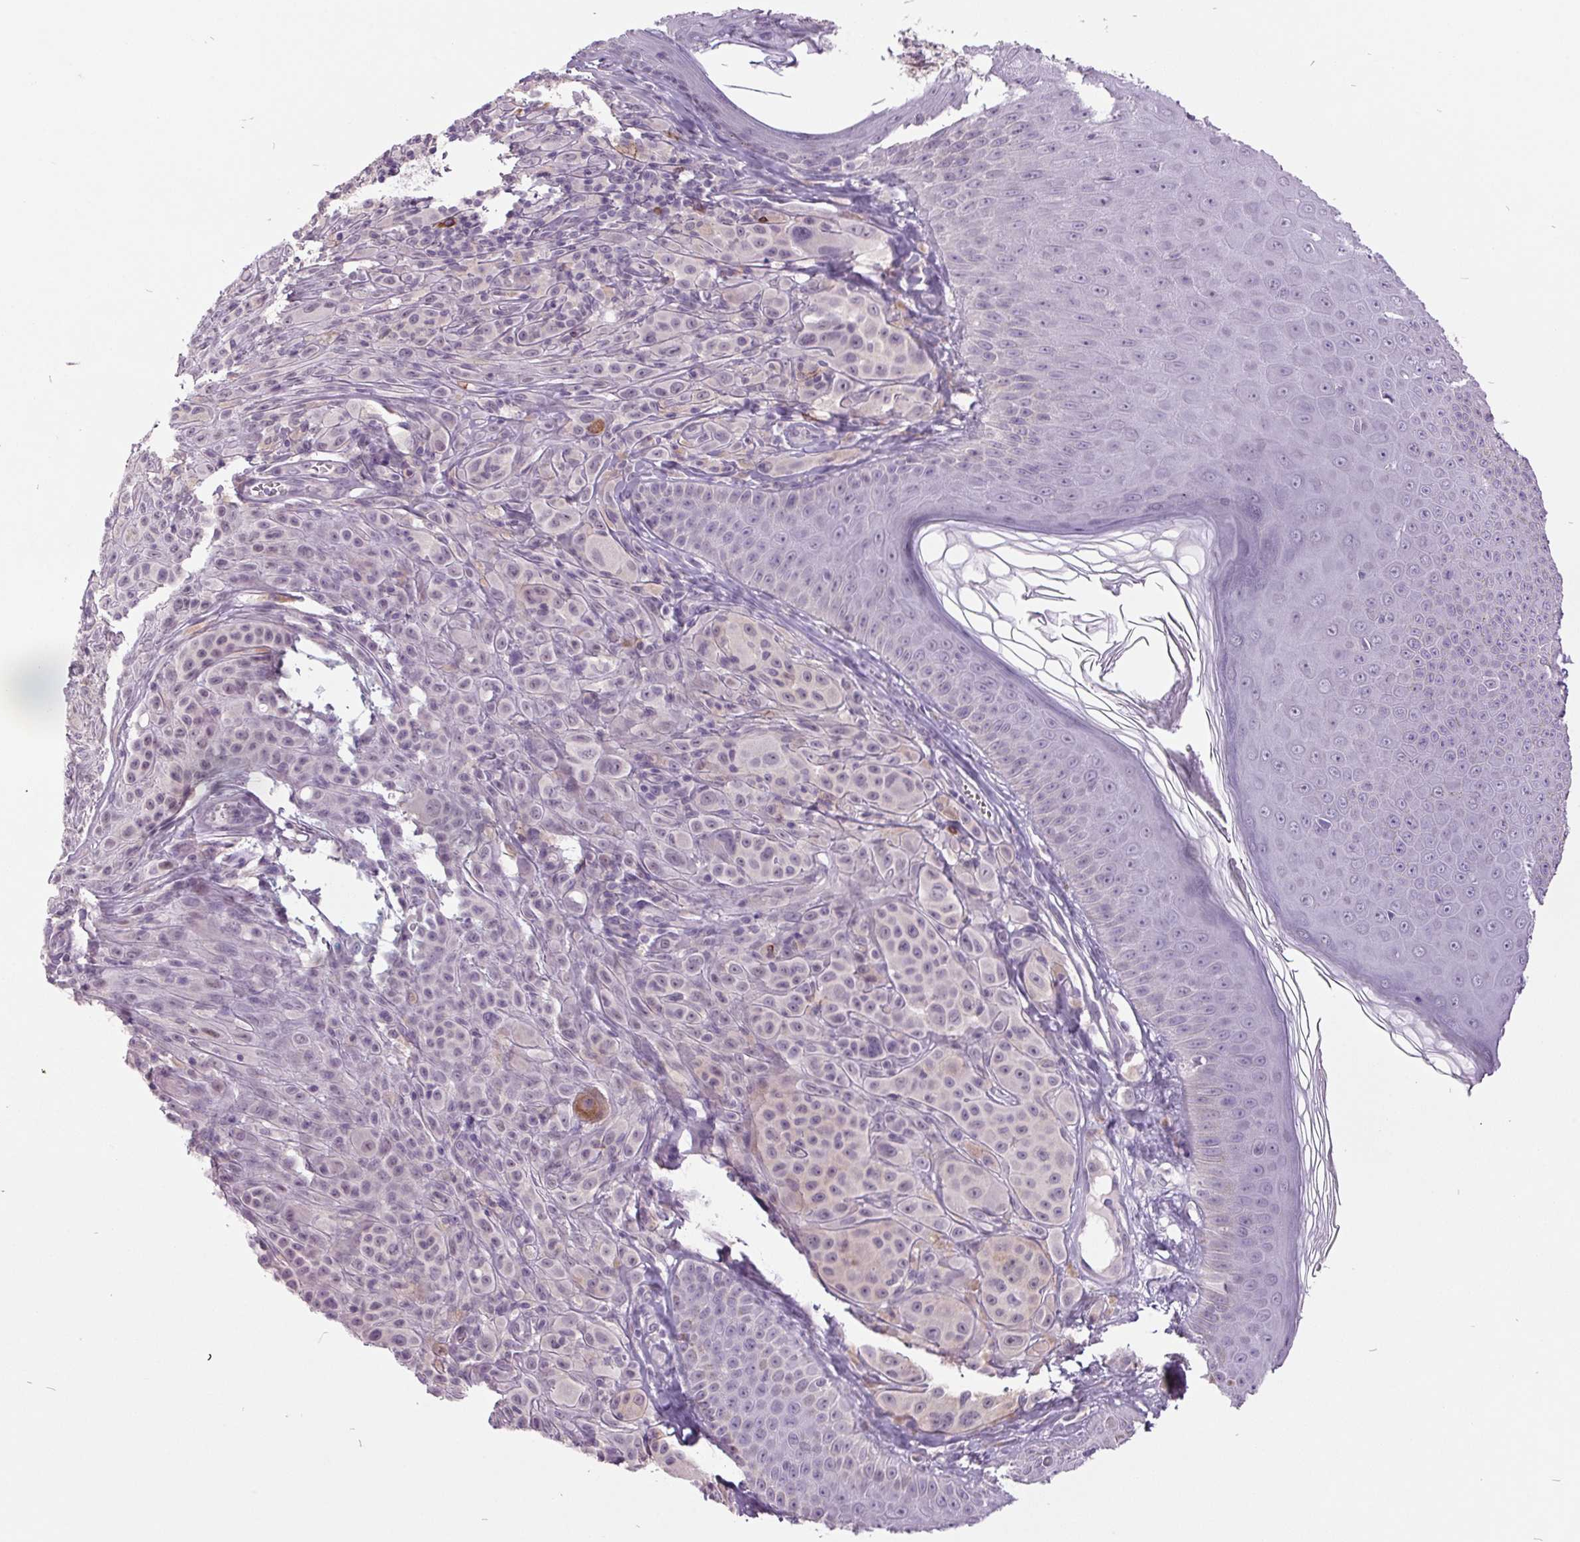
{"staining": {"intensity": "negative", "quantity": "none", "location": "none"}, "tissue": "melanoma", "cell_type": "Tumor cells", "image_type": "cancer", "snomed": [{"axis": "morphology", "description": "Malignant melanoma, NOS"}, {"axis": "topography", "description": "Skin"}], "caption": "Immunohistochemistry (IHC) image of neoplastic tissue: malignant melanoma stained with DAB exhibits no significant protein positivity in tumor cells.", "gene": "C2orf16", "patient": {"sex": "male", "age": 67}}